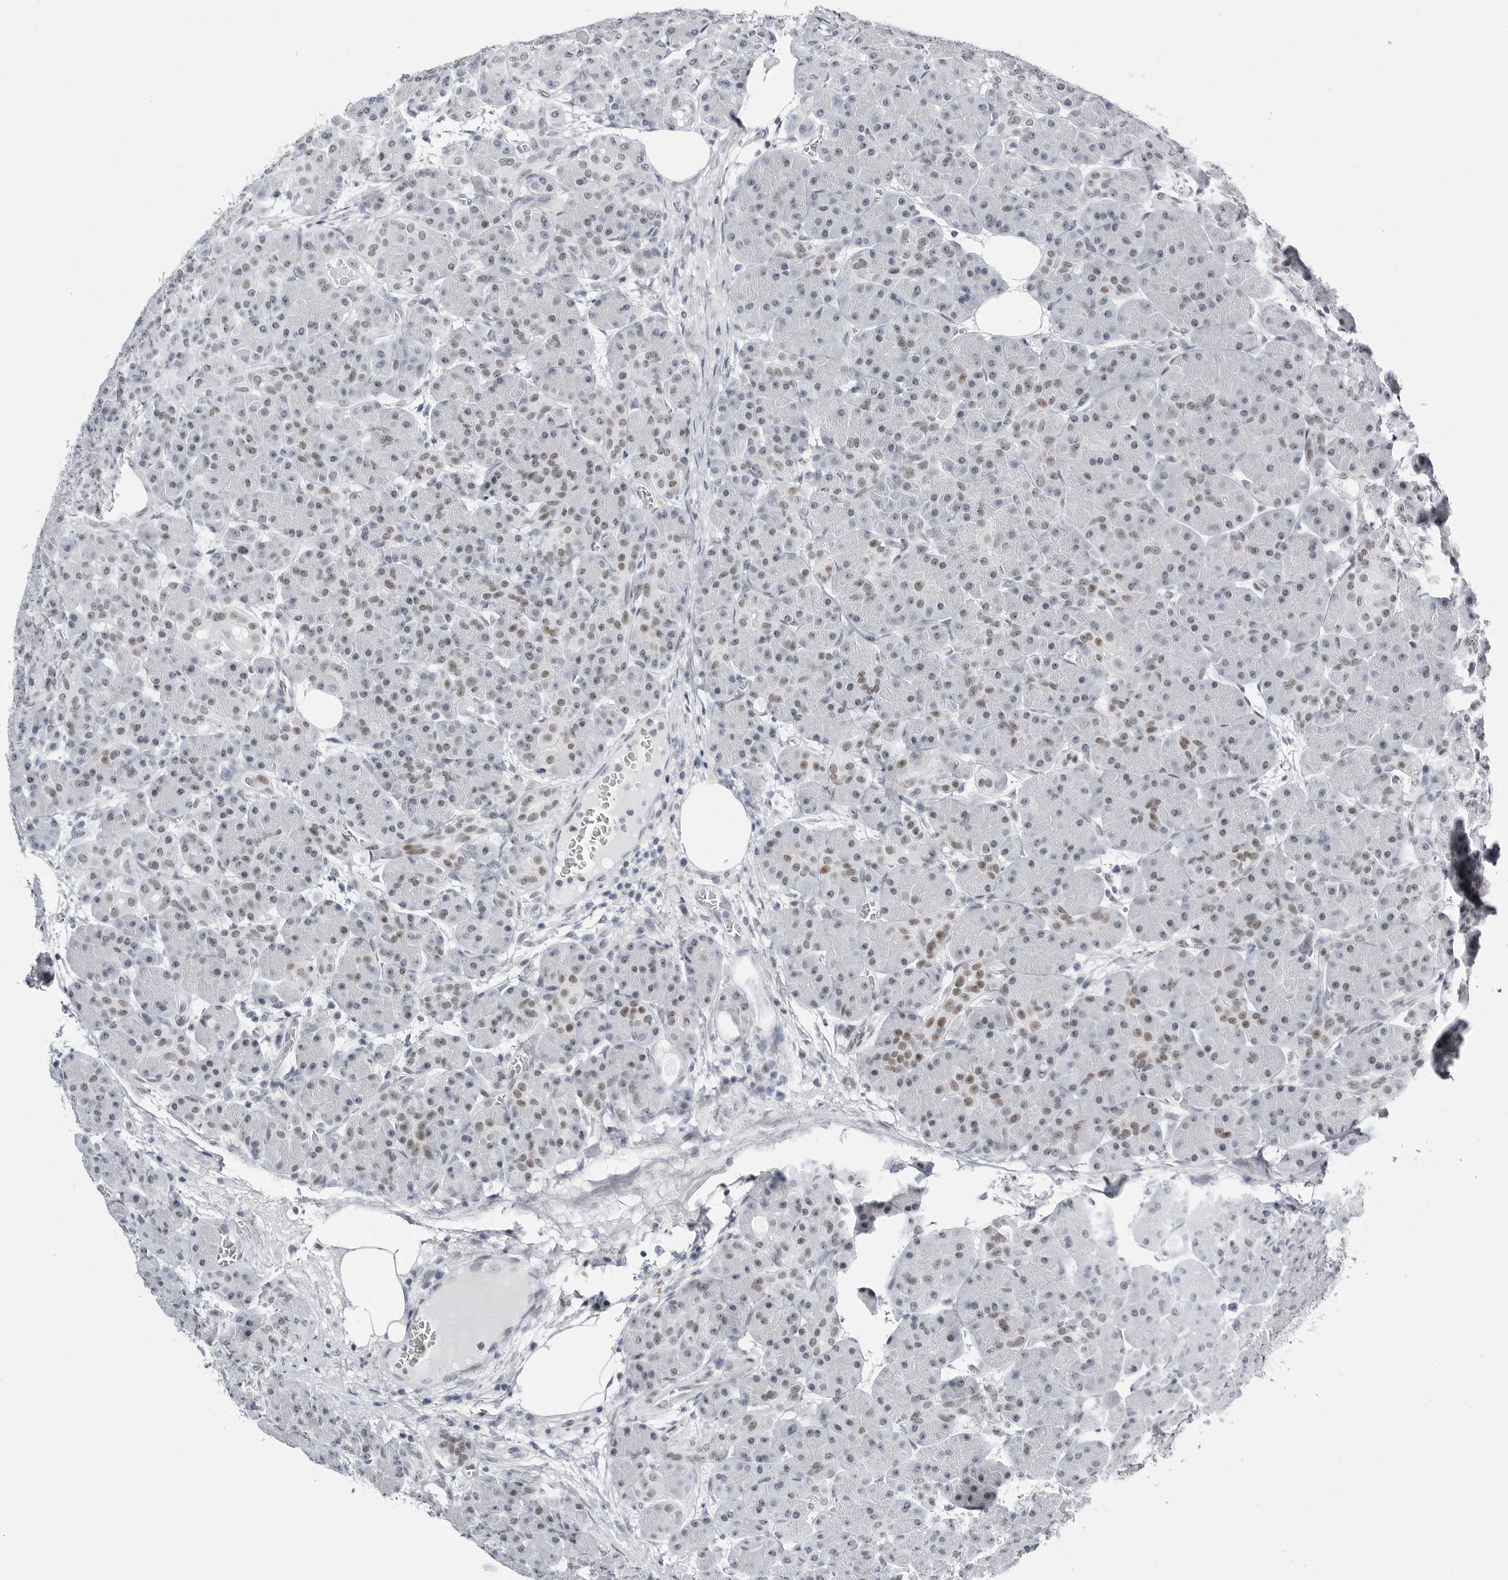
{"staining": {"intensity": "weak", "quantity": "25%-75%", "location": "nuclear"}, "tissue": "pancreas", "cell_type": "Exocrine glandular cells", "image_type": "normal", "snomed": [{"axis": "morphology", "description": "Normal tissue, NOS"}, {"axis": "topography", "description": "Pancreas"}], "caption": "Immunohistochemistry (IHC) (DAB (3,3'-diaminobenzidine)) staining of benign pancreas demonstrates weak nuclear protein expression in about 25%-75% of exocrine glandular cells.", "gene": "VEZF1", "patient": {"sex": "male", "age": 63}}